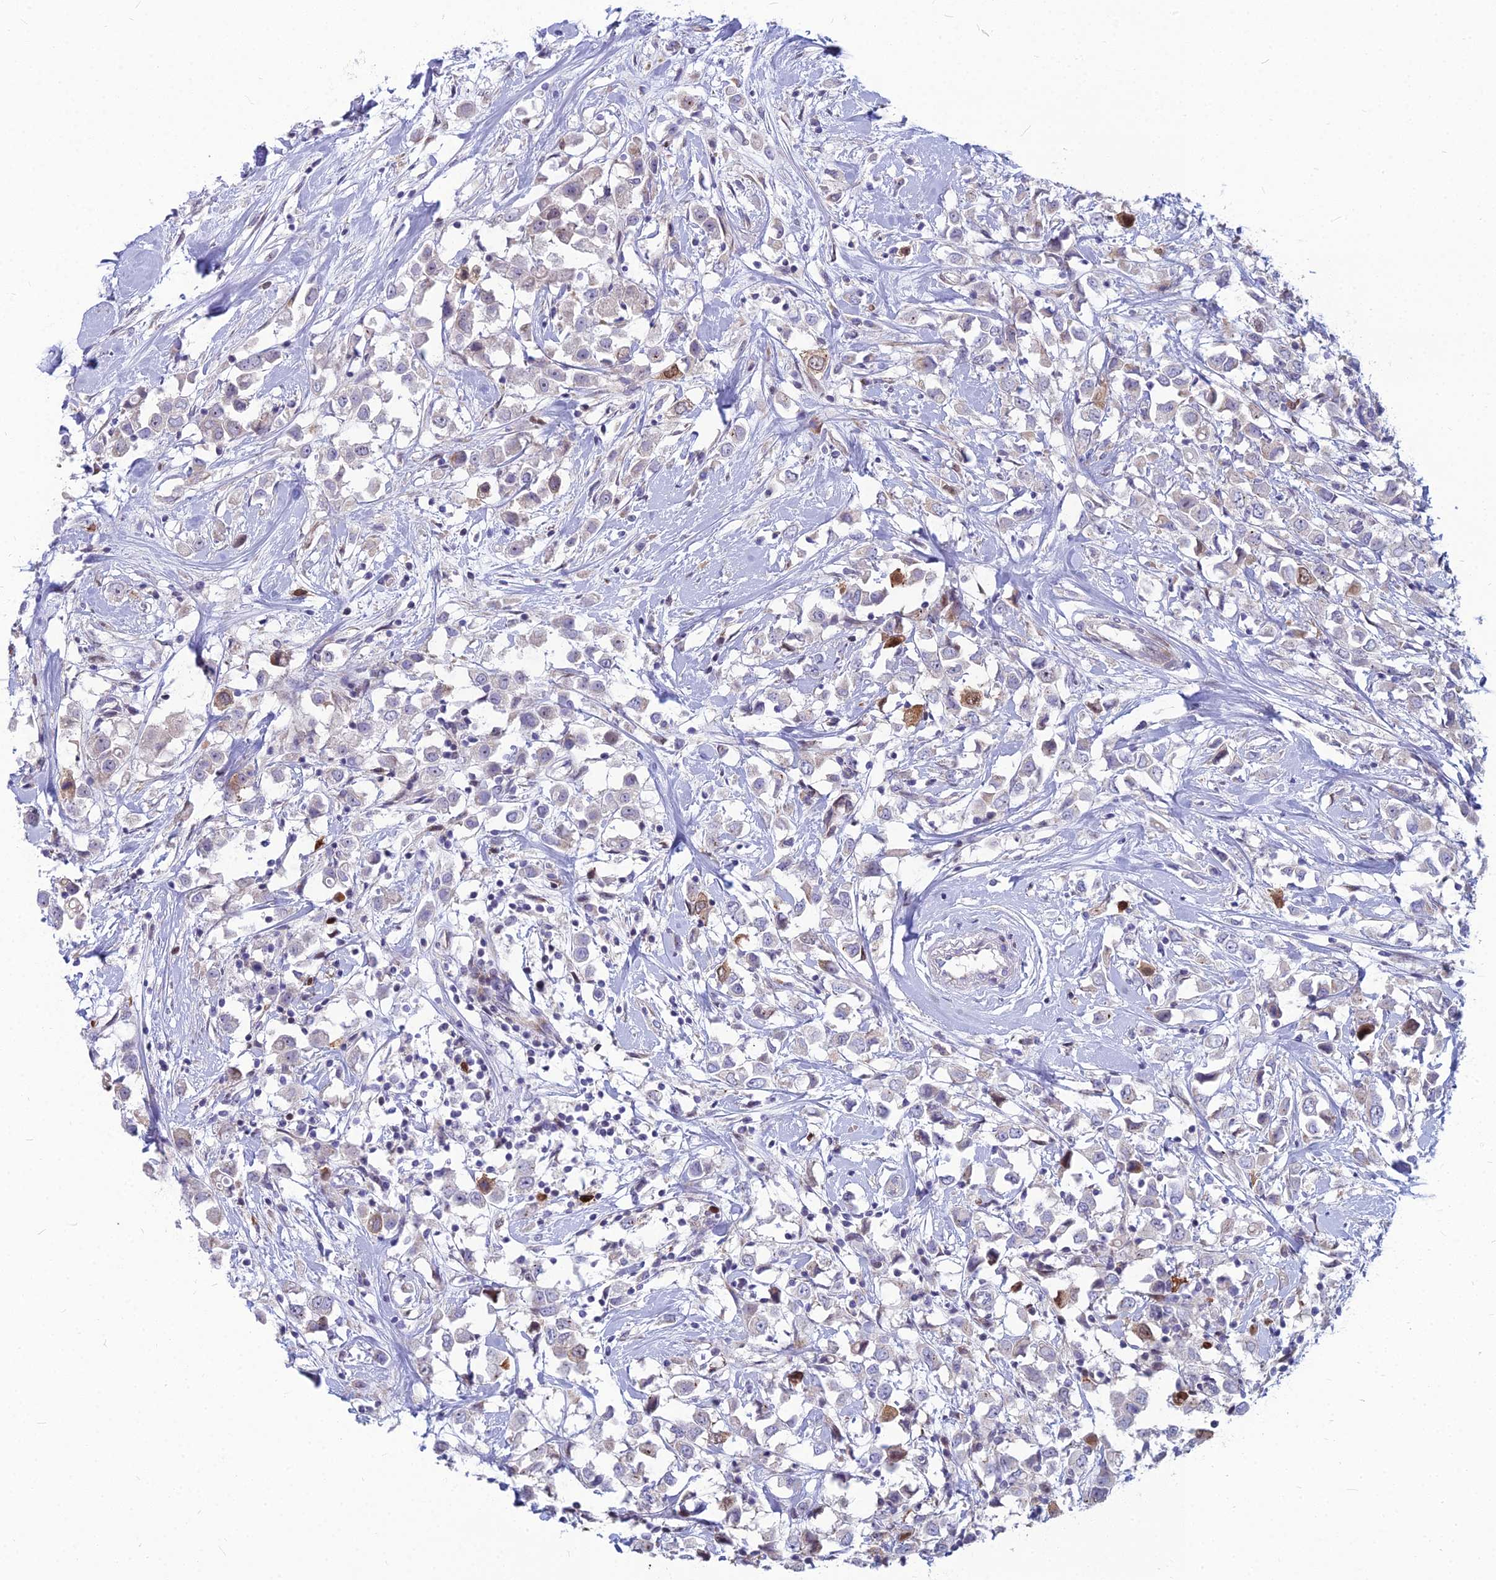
{"staining": {"intensity": "moderate", "quantity": "<25%", "location": "cytoplasmic/membranous,nuclear"}, "tissue": "breast cancer", "cell_type": "Tumor cells", "image_type": "cancer", "snomed": [{"axis": "morphology", "description": "Duct carcinoma"}, {"axis": "topography", "description": "Breast"}], "caption": "Moderate cytoplasmic/membranous and nuclear protein expression is appreciated in about <25% of tumor cells in breast cancer. The staining was performed using DAB (3,3'-diaminobenzidine), with brown indicating positive protein expression. Nuclei are stained blue with hematoxylin.", "gene": "NUSAP1", "patient": {"sex": "female", "age": 61}}